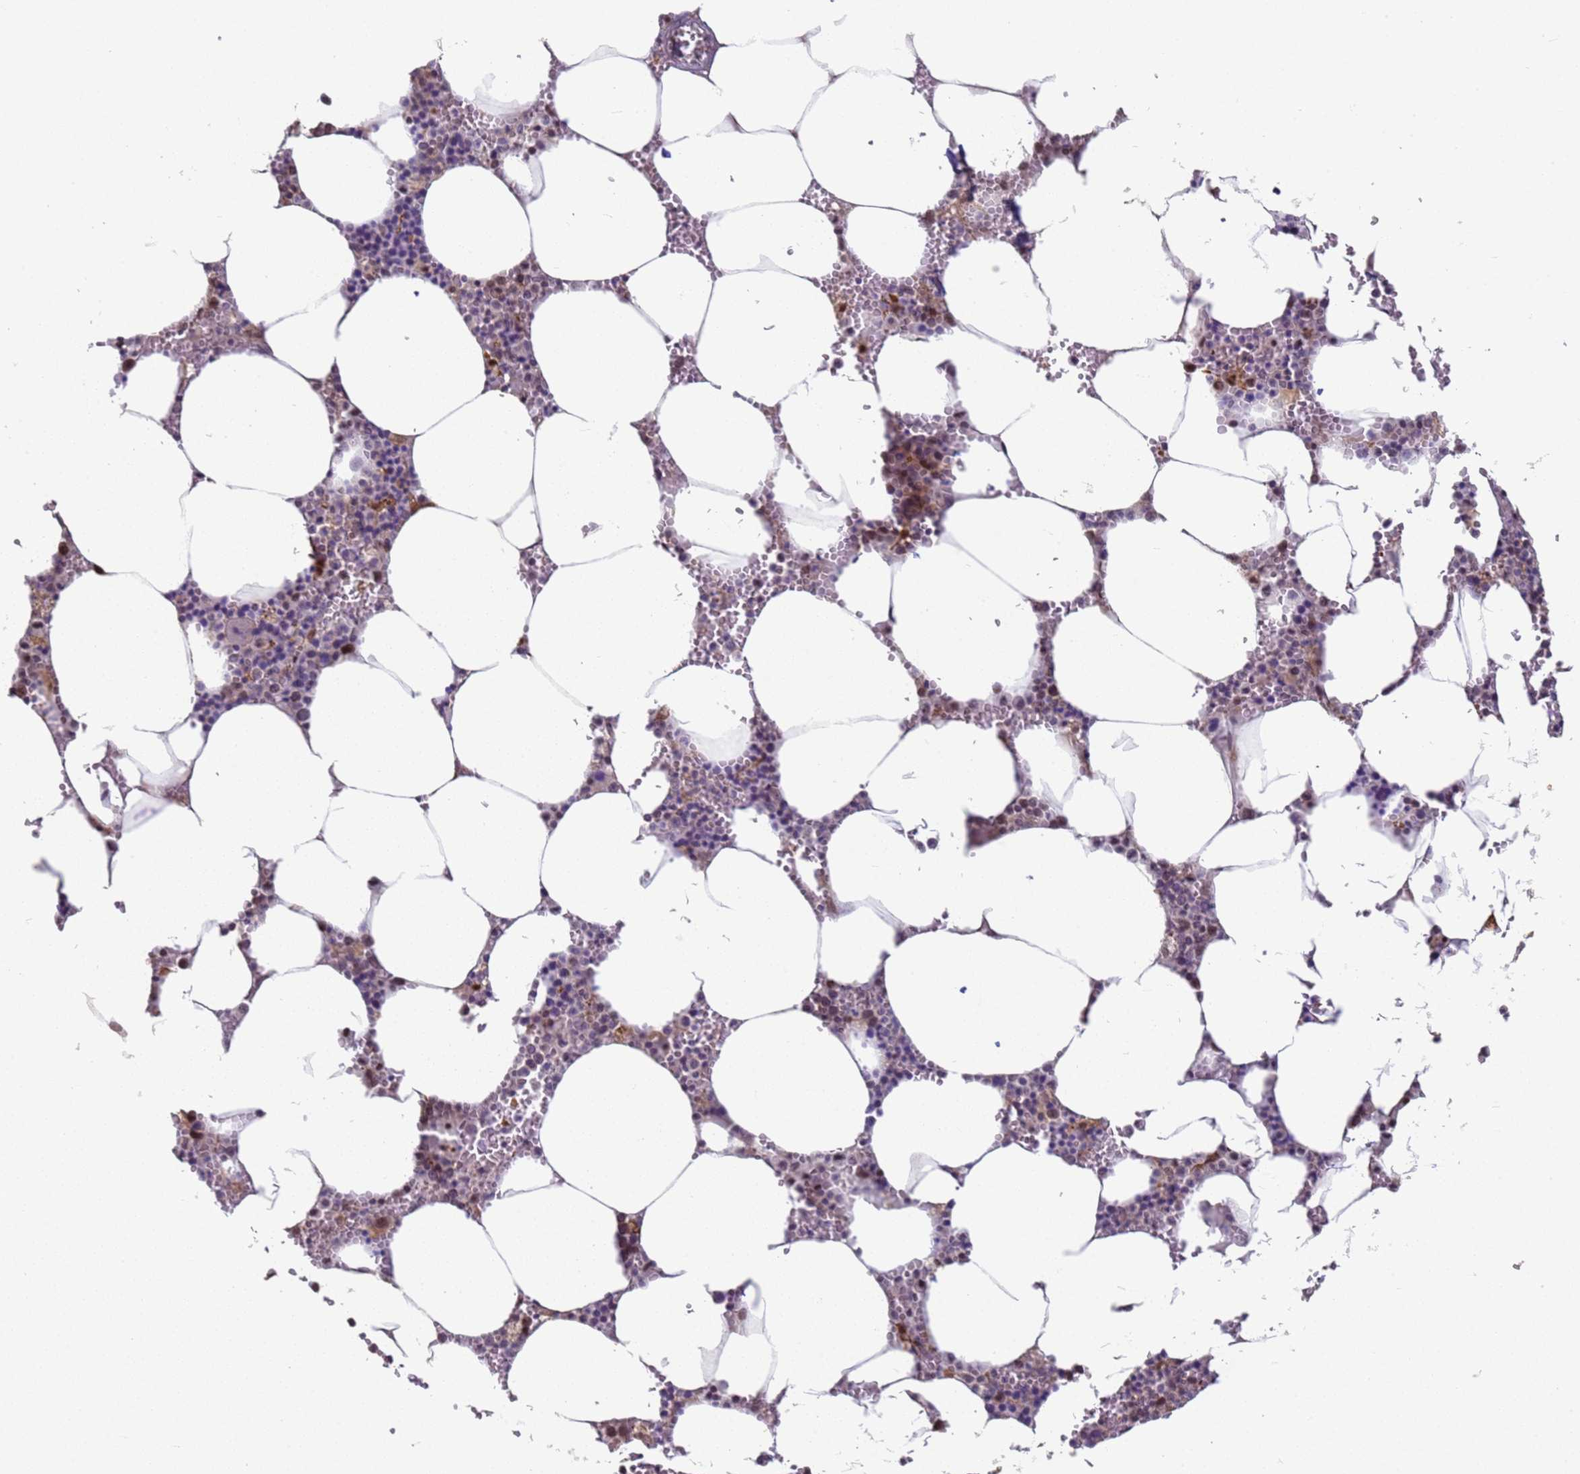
{"staining": {"intensity": "moderate", "quantity": "<25%", "location": "nuclear"}, "tissue": "bone marrow", "cell_type": "Hematopoietic cells", "image_type": "normal", "snomed": [{"axis": "morphology", "description": "Normal tissue, NOS"}, {"axis": "topography", "description": "Bone marrow"}], "caption": "Immunohistochemistry (IHC) of benign human bone marrow reveals low levels of moderate nuclear positivity in about <25% of hematopoietic cells. (DAB = brown stain, brightfield microscopy at high magnification).", "gene": "VWA3A", "patient": {"sex": "male", "age": 70}}